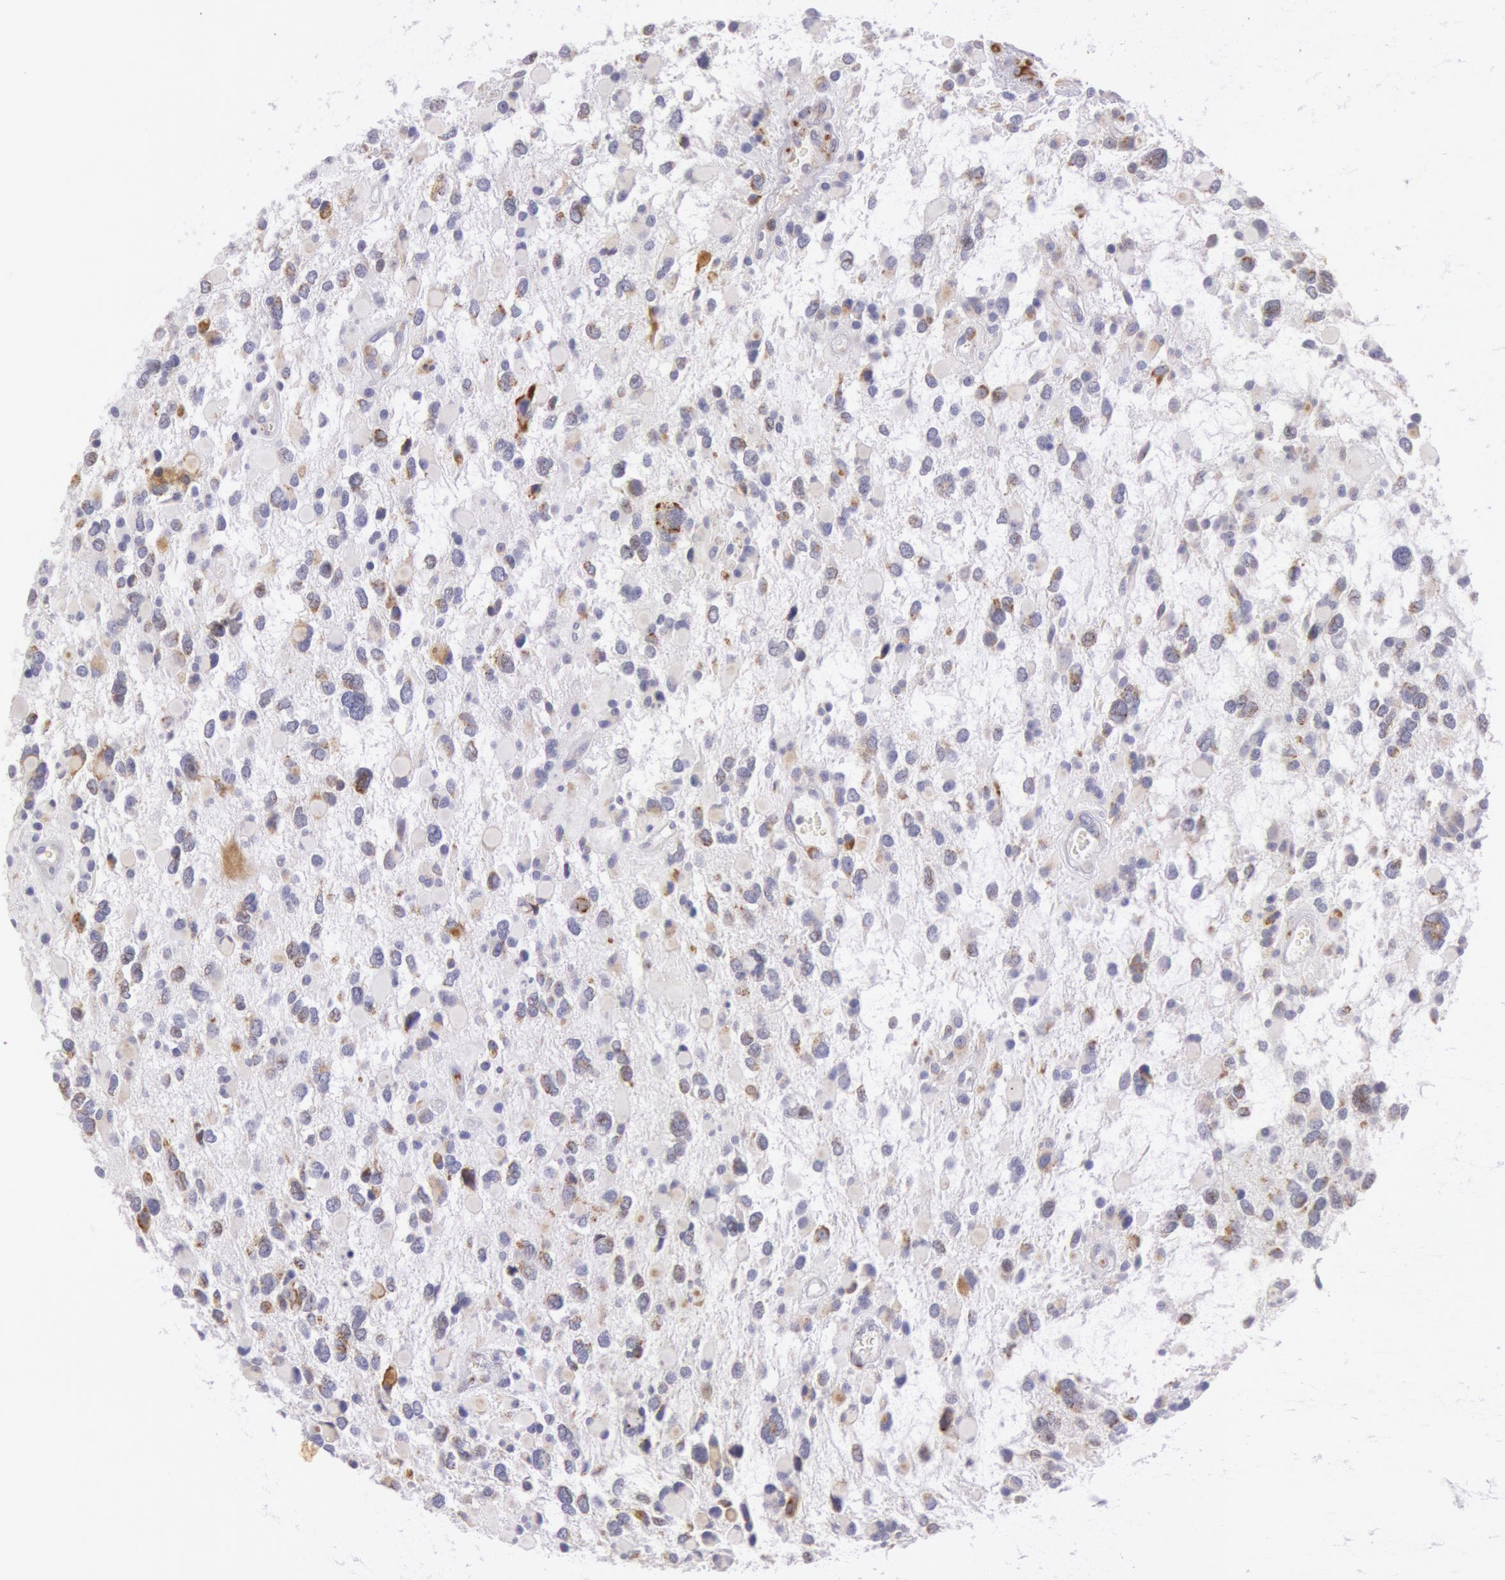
{"staining": {"intensity": "weak", "quantity": "25%-75%", "location": "cytoplasmic/membranous"}, "tissue": "glioma", "cell_type": "Tumor cells", "image_type": "cancer", "snomed": [{"axis": "morphology", "description": "Glioma, malignant, High grade"}, {"axis": "topography", "description": "Brain"}], "caption": "Immunohistochemistry (IHC) (DAB) staining of high-grade glioma (malignant) displays weak cytoplasmic/membranous protein expression in approximately 25%-75% of tumor cells.", "gene": "CIDEB", "patient": {"sex": "female", "age": 37}}